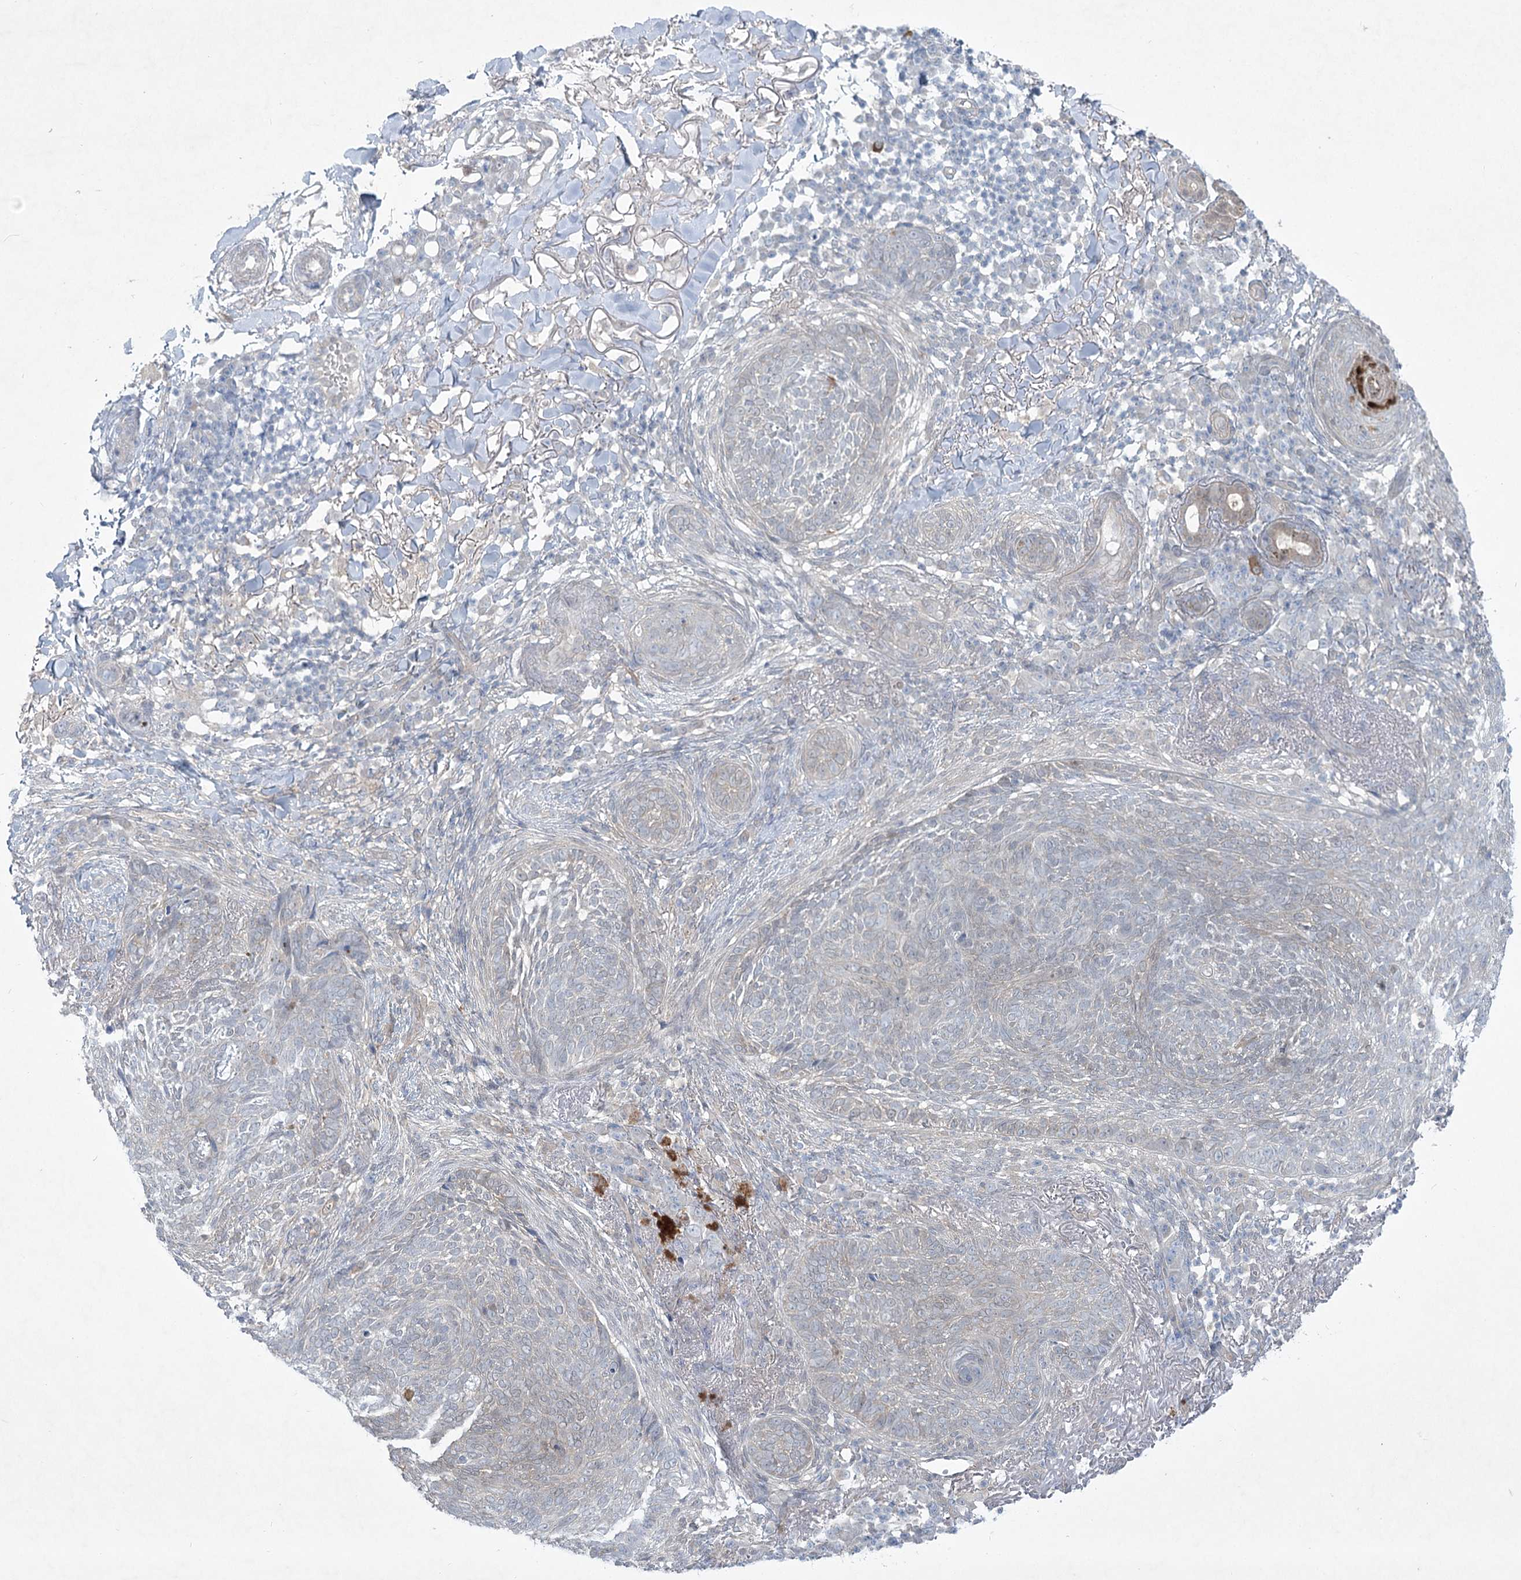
{"staining": {"intensity": "negative", "quantity": "none", "location": "none"}, "tissue": "skin cancer", "cell_type": "Tumor cells", "image_type": "cancer", "snomed": [{"axis": "morphology", "description": "Basal cell carcinoma"}, {"axis": "topography", "description": "Skin"}], "caption": "Immunohistochemical staining of human skin cancer exhibits no significant staining in tumor cells.", "gene": "AAMDC", "patient": {"sex": "male", "age": 85}}